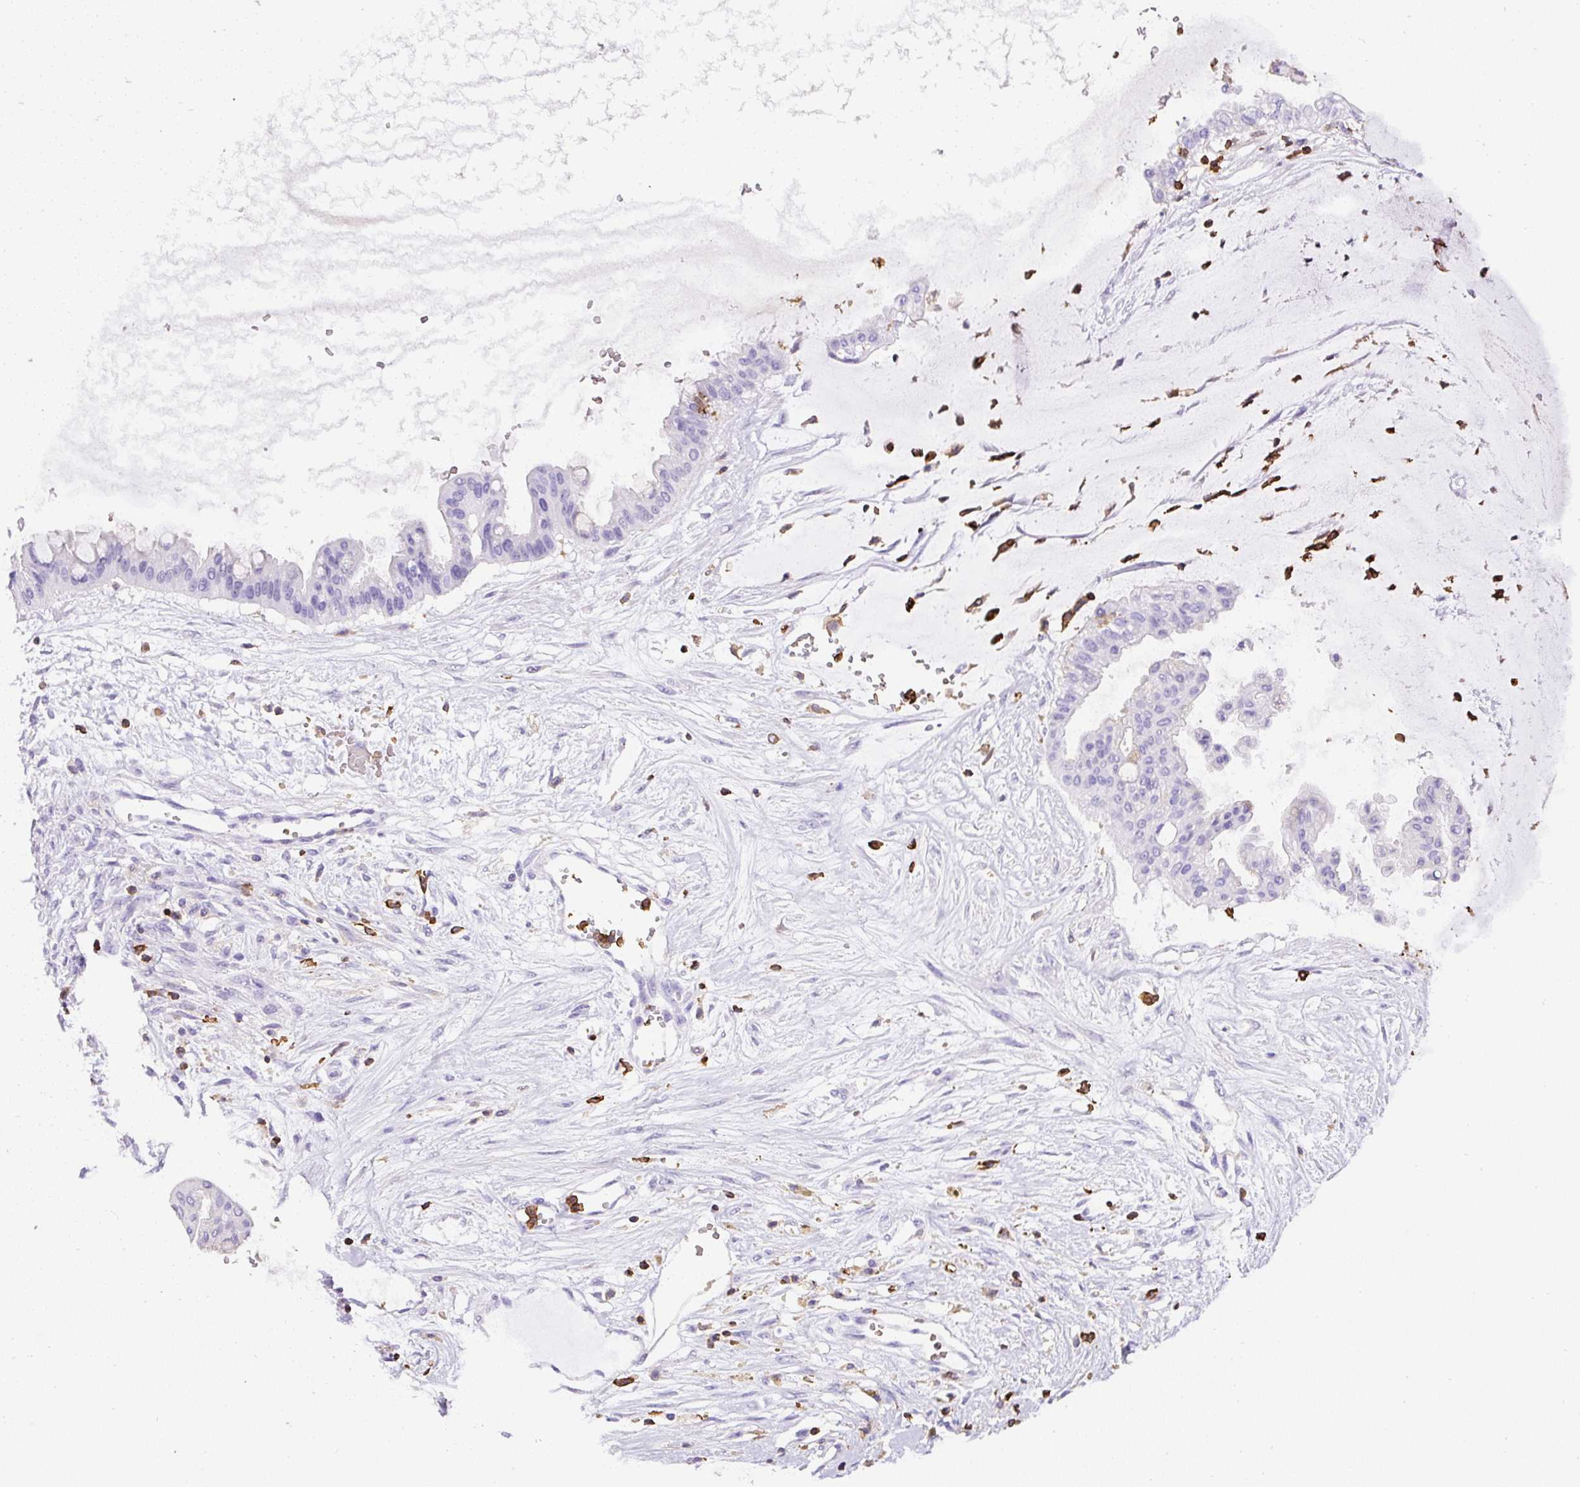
{"staining": {"intensity": "negative", "quantity": "none", "location": "none"}, "tissue": "ovarian cancer", "cell_type": "Tumor cells", "image_type": "cancer", "snomed": [{"axis": "morphology", "description": "Cystadenocarcinoma, mucinous, NOS"}, {"axis": "topography", "description": "Ovary"}], "caption": "A high-resolution image shows IHC staining of ovarian cancer, which demonstrates no significant positivity in tumor cells. (DAB (3,3'-diaminobenzidine) immunohistochemistry (IHC) visualized using brightfield microscopy, high magnification).", "gene": "FAM228B", "patient": {"sex": "female", "age": 73}}